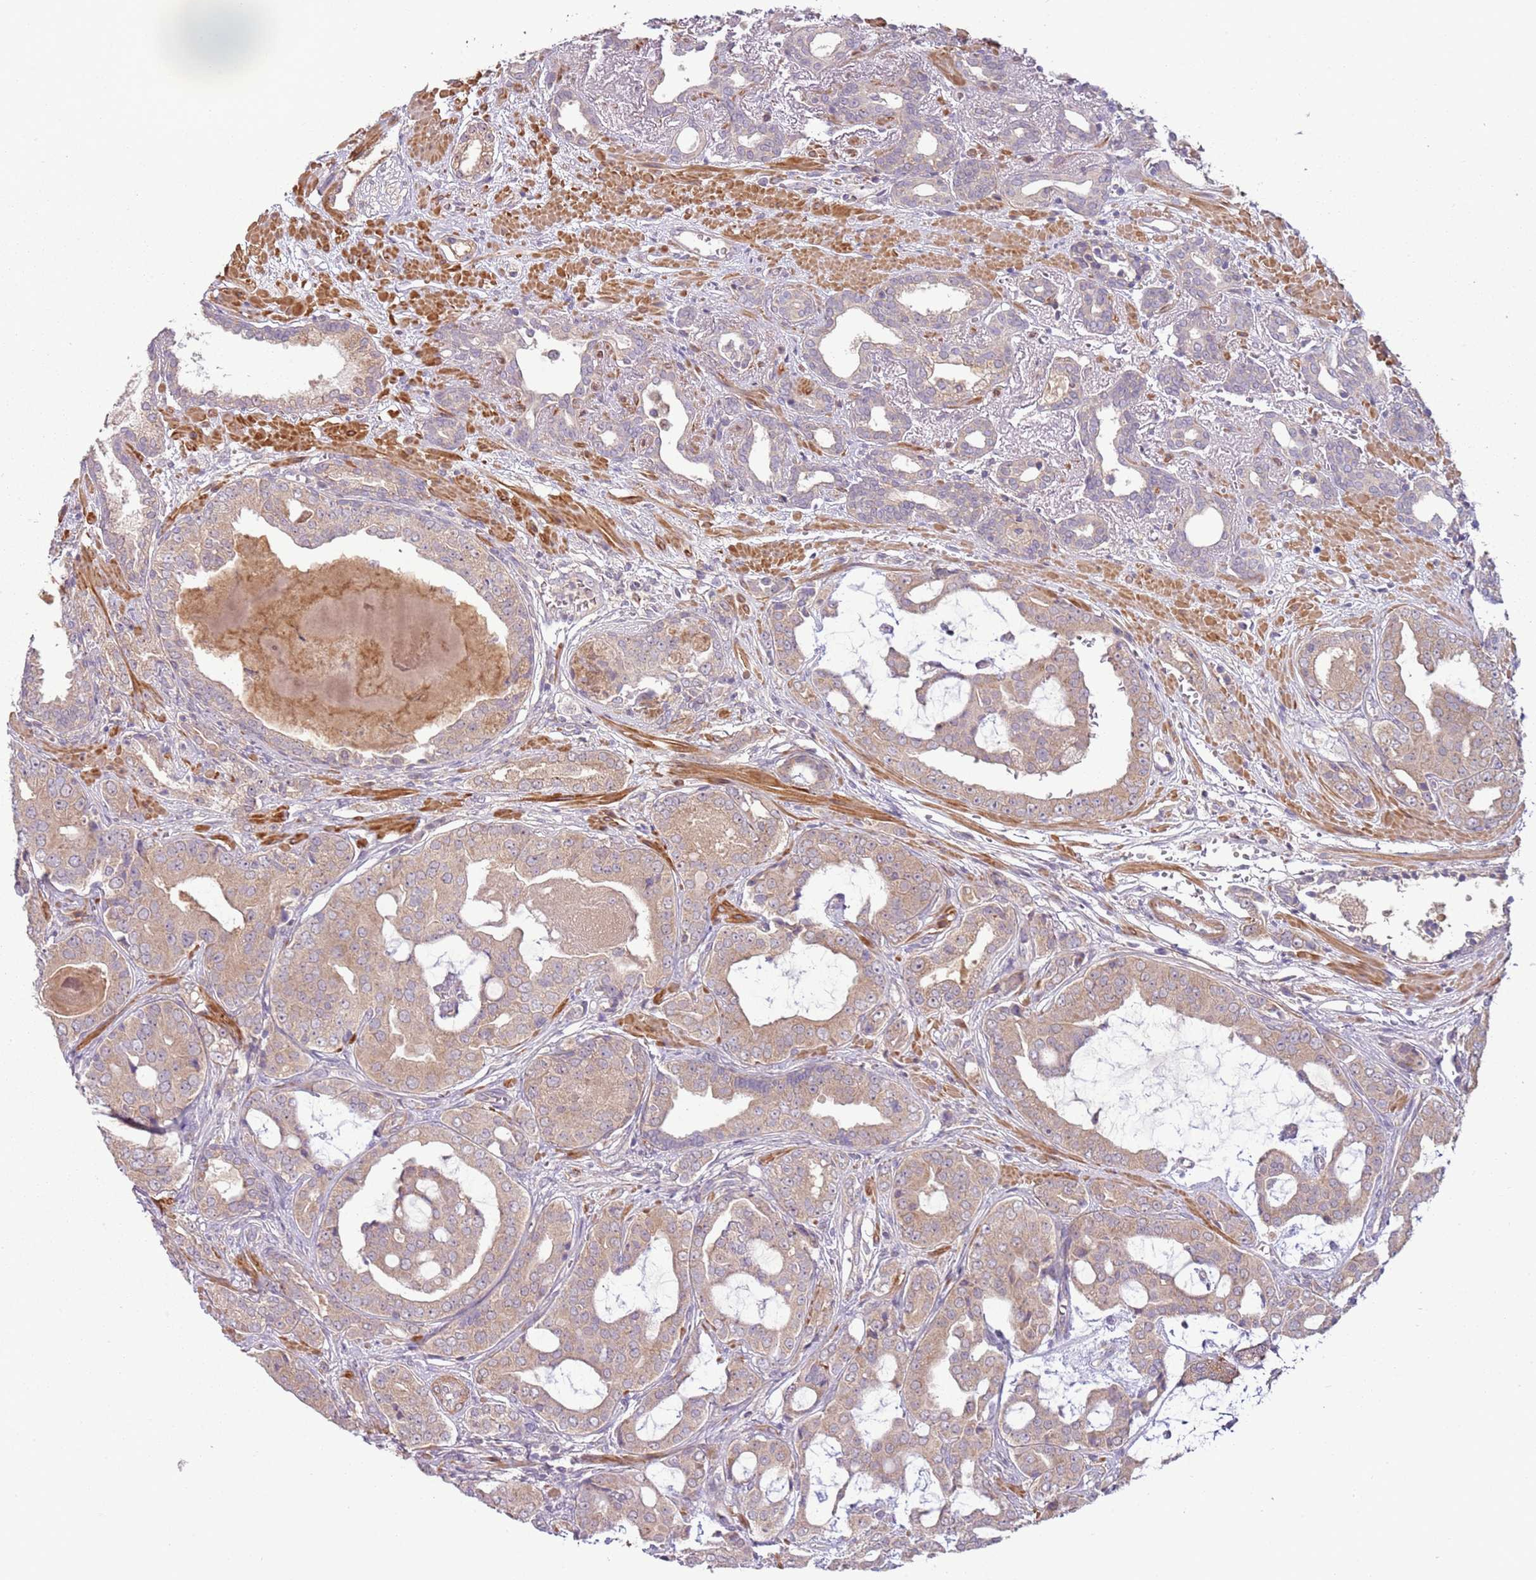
{"staining": {"intensity": "weak", "quantity": ">75%", "location": "cytoplasmic/membranous"}, "tissue": "prostate cancer", "cell_type": "Tumor cells", "image_type": "cancer", "snomed": [{"axis": "morphology", "description": "Adenocarcinoma, High grade"}, {"axis": "topography", "description": "Prostate"}], "caption": "The histopathology image reveals immunohistochemical staining of adenocarcinoma (high-grade) (prostate). There is weak cytoplasmic/membranous positivity is identified in approximately >75% of tumor cells.", "gene": "DTD2", "patient": {"sex": "male", "age": 71}}